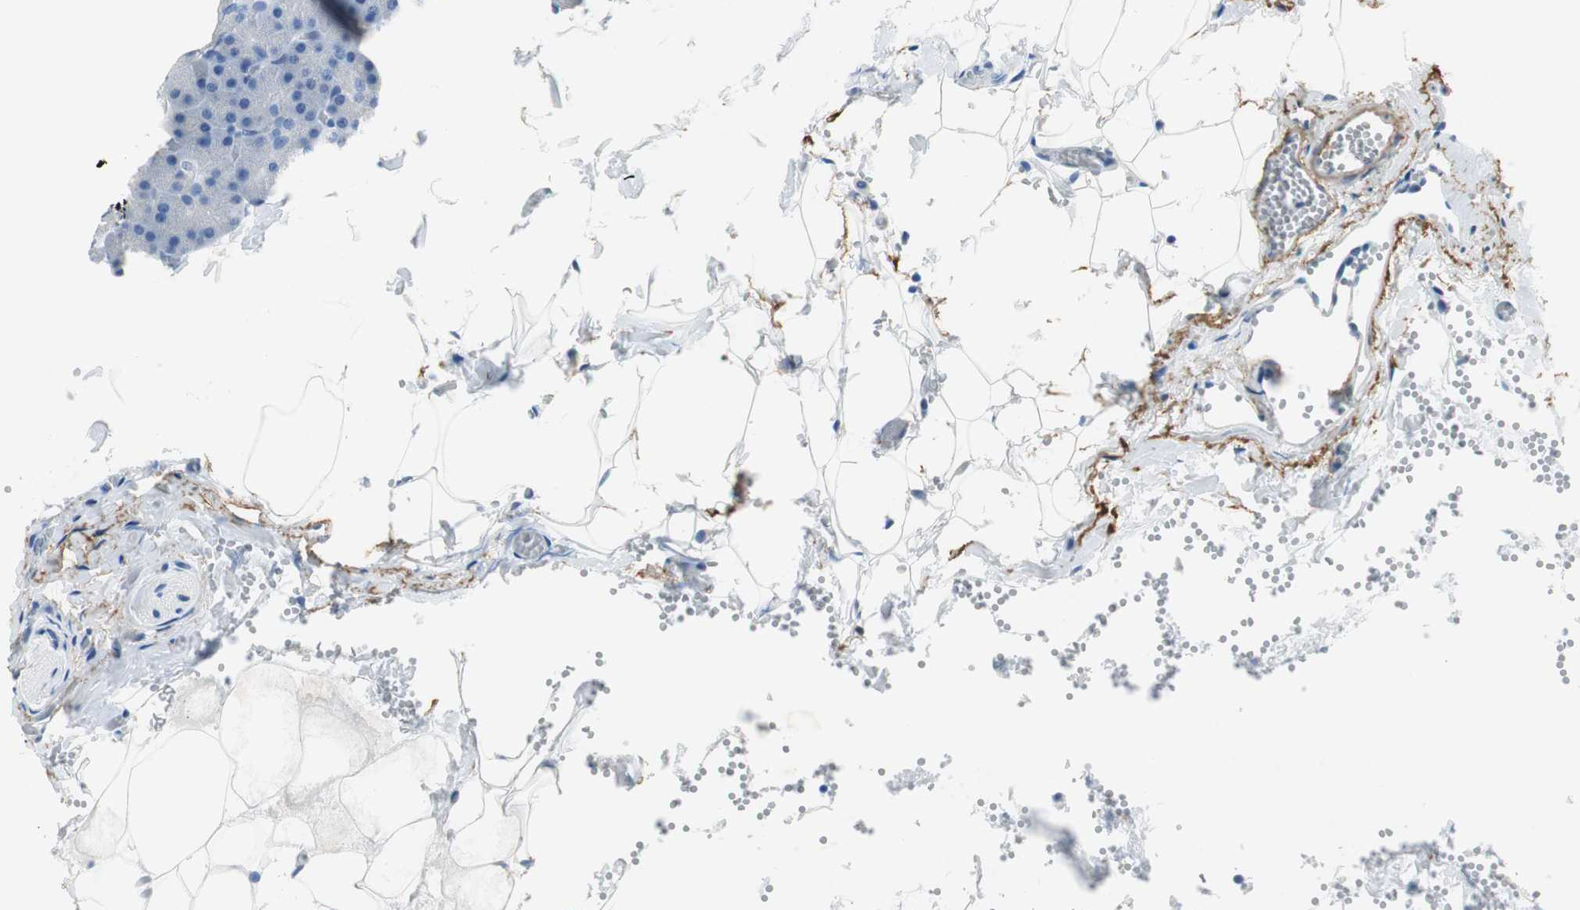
{"staining": {"intensity": "negative", "quantity": "none", "location": "none"}, "tissue": "pancreas", "cell_type": "Exocrine glandular cells", "image_type": "normal", "snomed": [{"axis": "morphology", "description": "Normal tissue, NOS"}, {"axis": "topography", "description": "Pancreas"}], "caption": "Exocrine glandular cells show no significant protein expression in benign pancreas. (Stains: DAB immunohistochemistry (IHC) with hematoxylin counter stain, Microscopy: brightfield microscopy at high magnification).", "gene": "MUC7", "patient": {"sex": "female", "age": 35}}